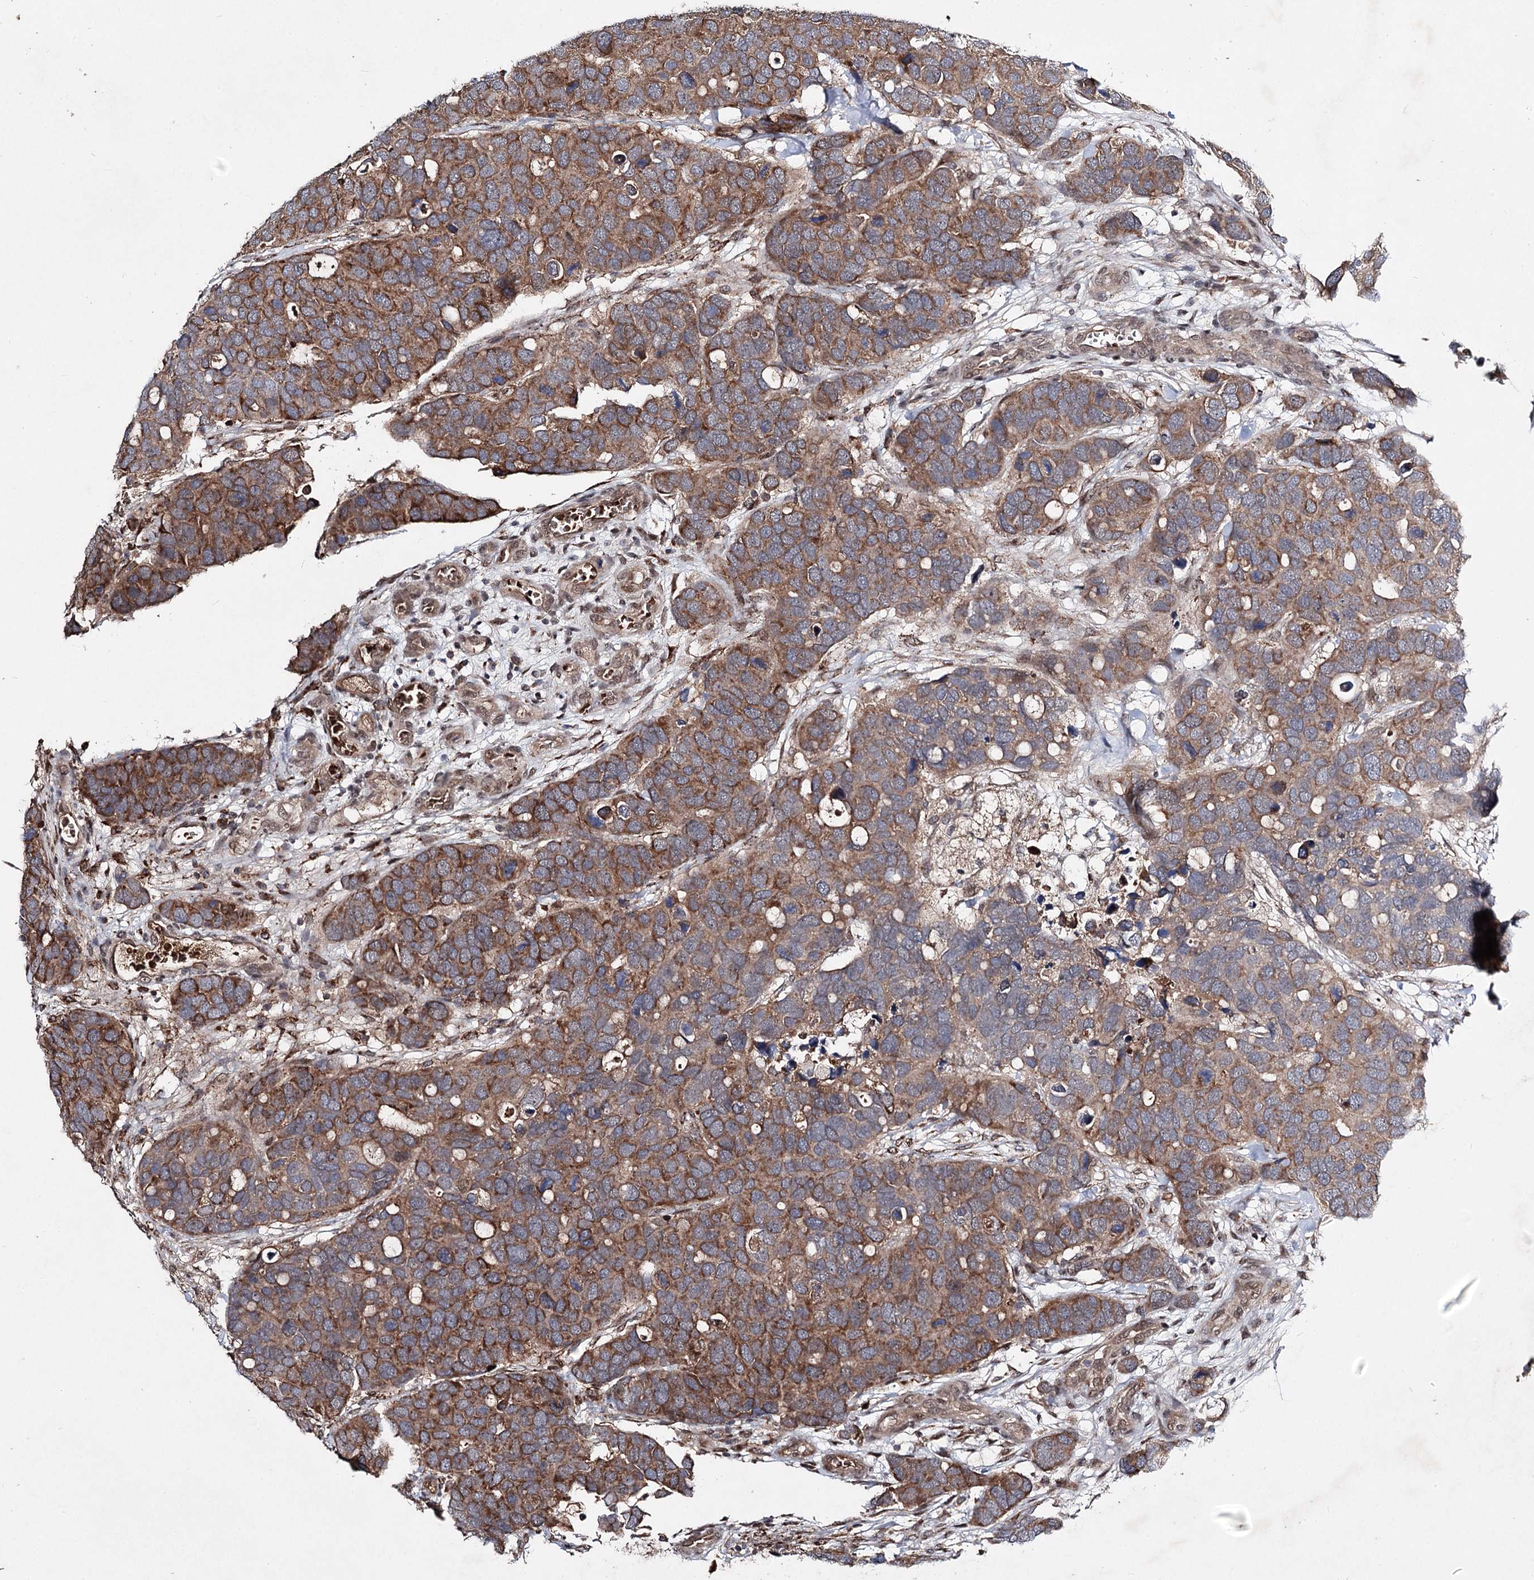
{"staining": {"intensity": "strong", "quantity": "25%-75%", "location": "cytoplasmic/membranous"}, "tissue": "breast cancer", "cell_type": "Tumor cells", "image_type": "cancer", "snomed": [{"axis": "morphology", "description": "Duct carcinoma"}, {"axis": "topography", "description": "Breast"}], "caption": "Tumor cells exhibit strong cytoplasmic/membranous expression in approximately 25%-75% of cells in breast cancer.", "gene": "MSANTD2", "patient": {"sex": "female", "age": 83}}